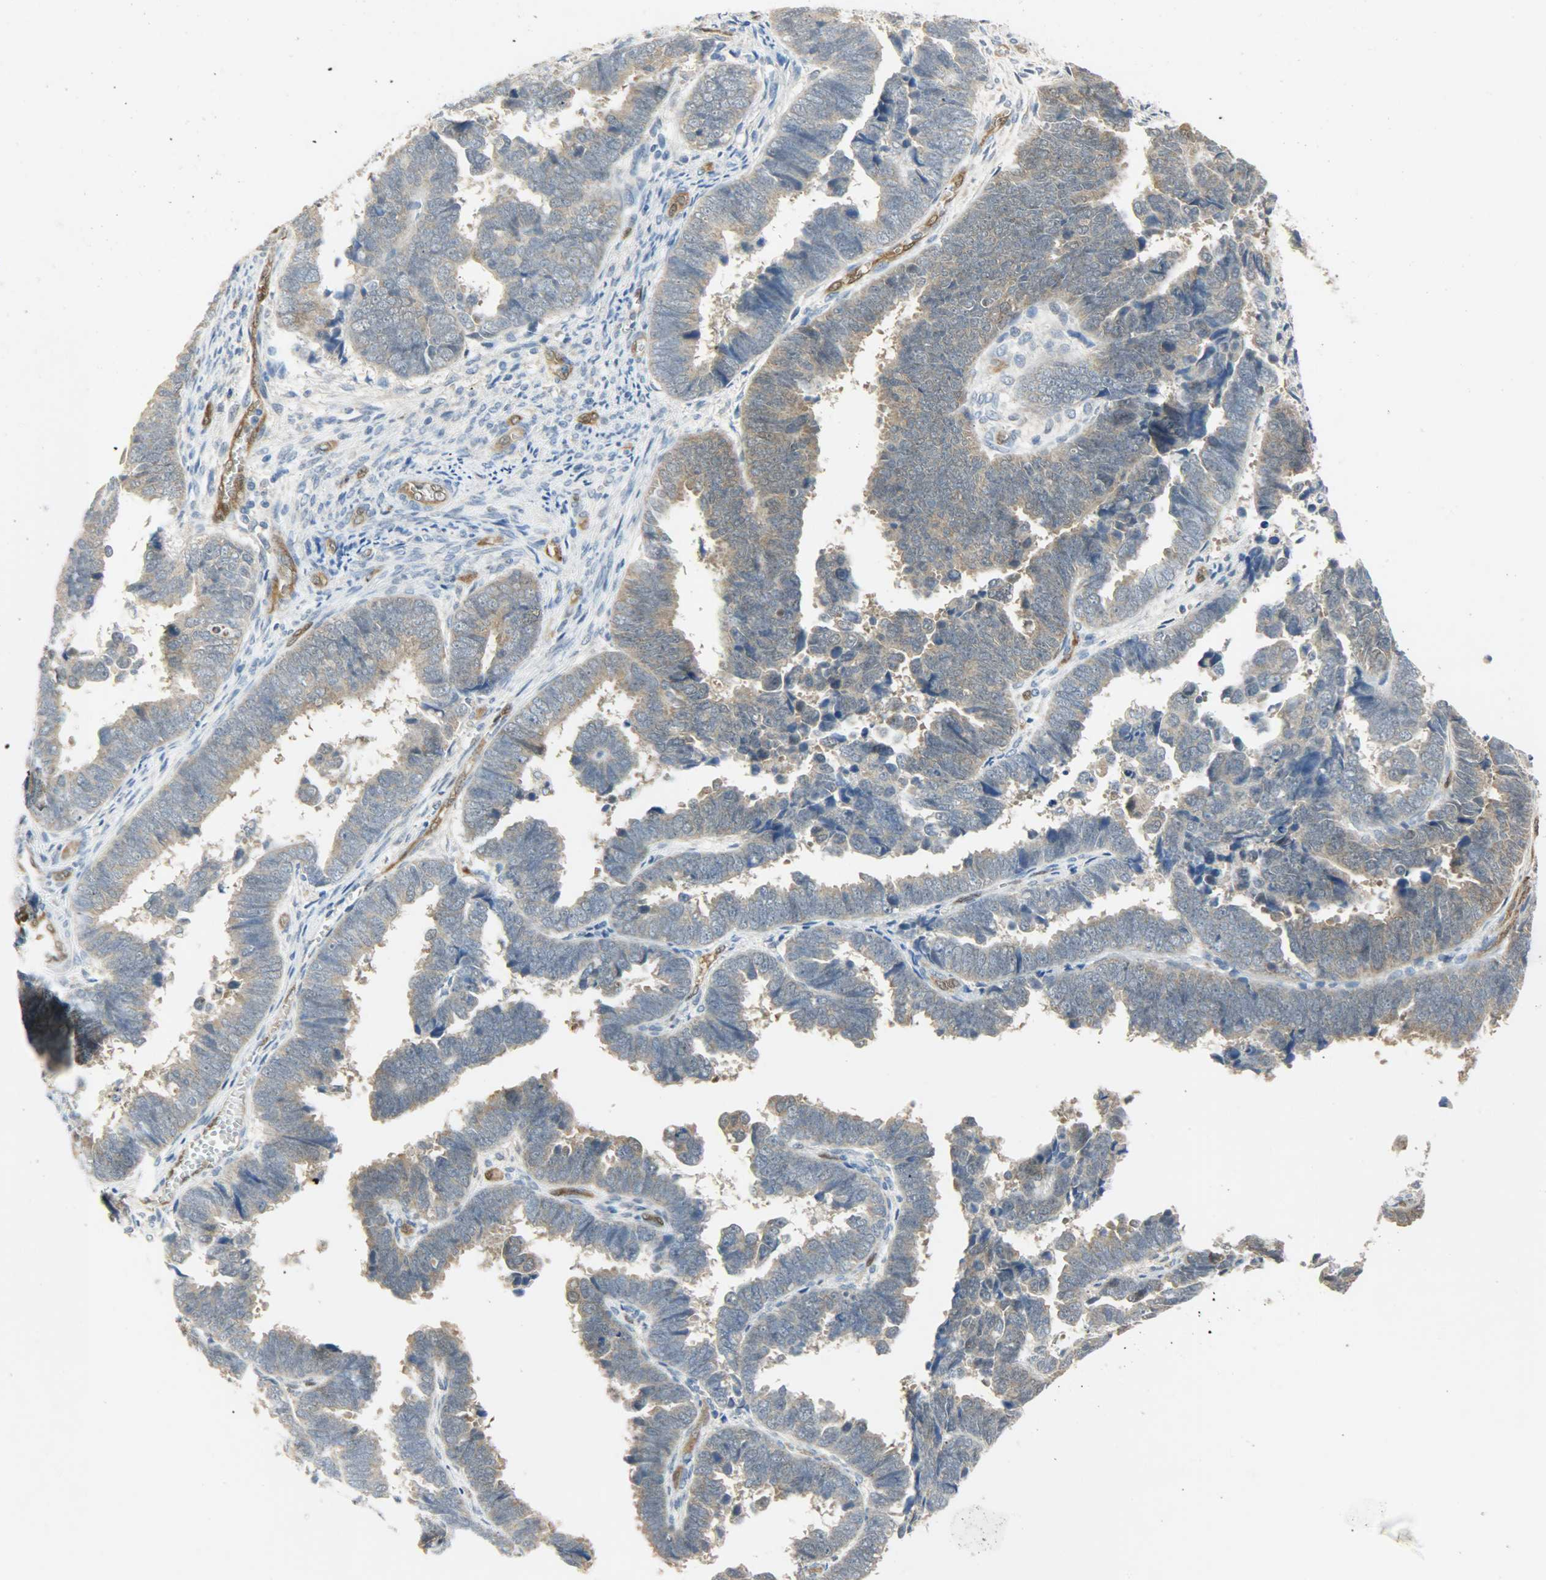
{"staining": {"intensity": "weak", "quantity": ">75%", "location": "cytoplasmic/membranous"}, "tissue": "endometrial cancer", "cell_type": "Tumor cells", "image_type": "cancer", "snomed": [{"axis": "morphology", "description": "Adenocarcinoma, NOS"}, {"axis": "topography", "description": "Endometrium"}], "caption": "Human adenocarcinoma (endometrial) stained with a brown dye reveals weak cytoplasmic/membranous positive positivity in about >75% of tumor cells.", "gene": "FKBP1A", "patient": {"sex": "female", "age": 75}}